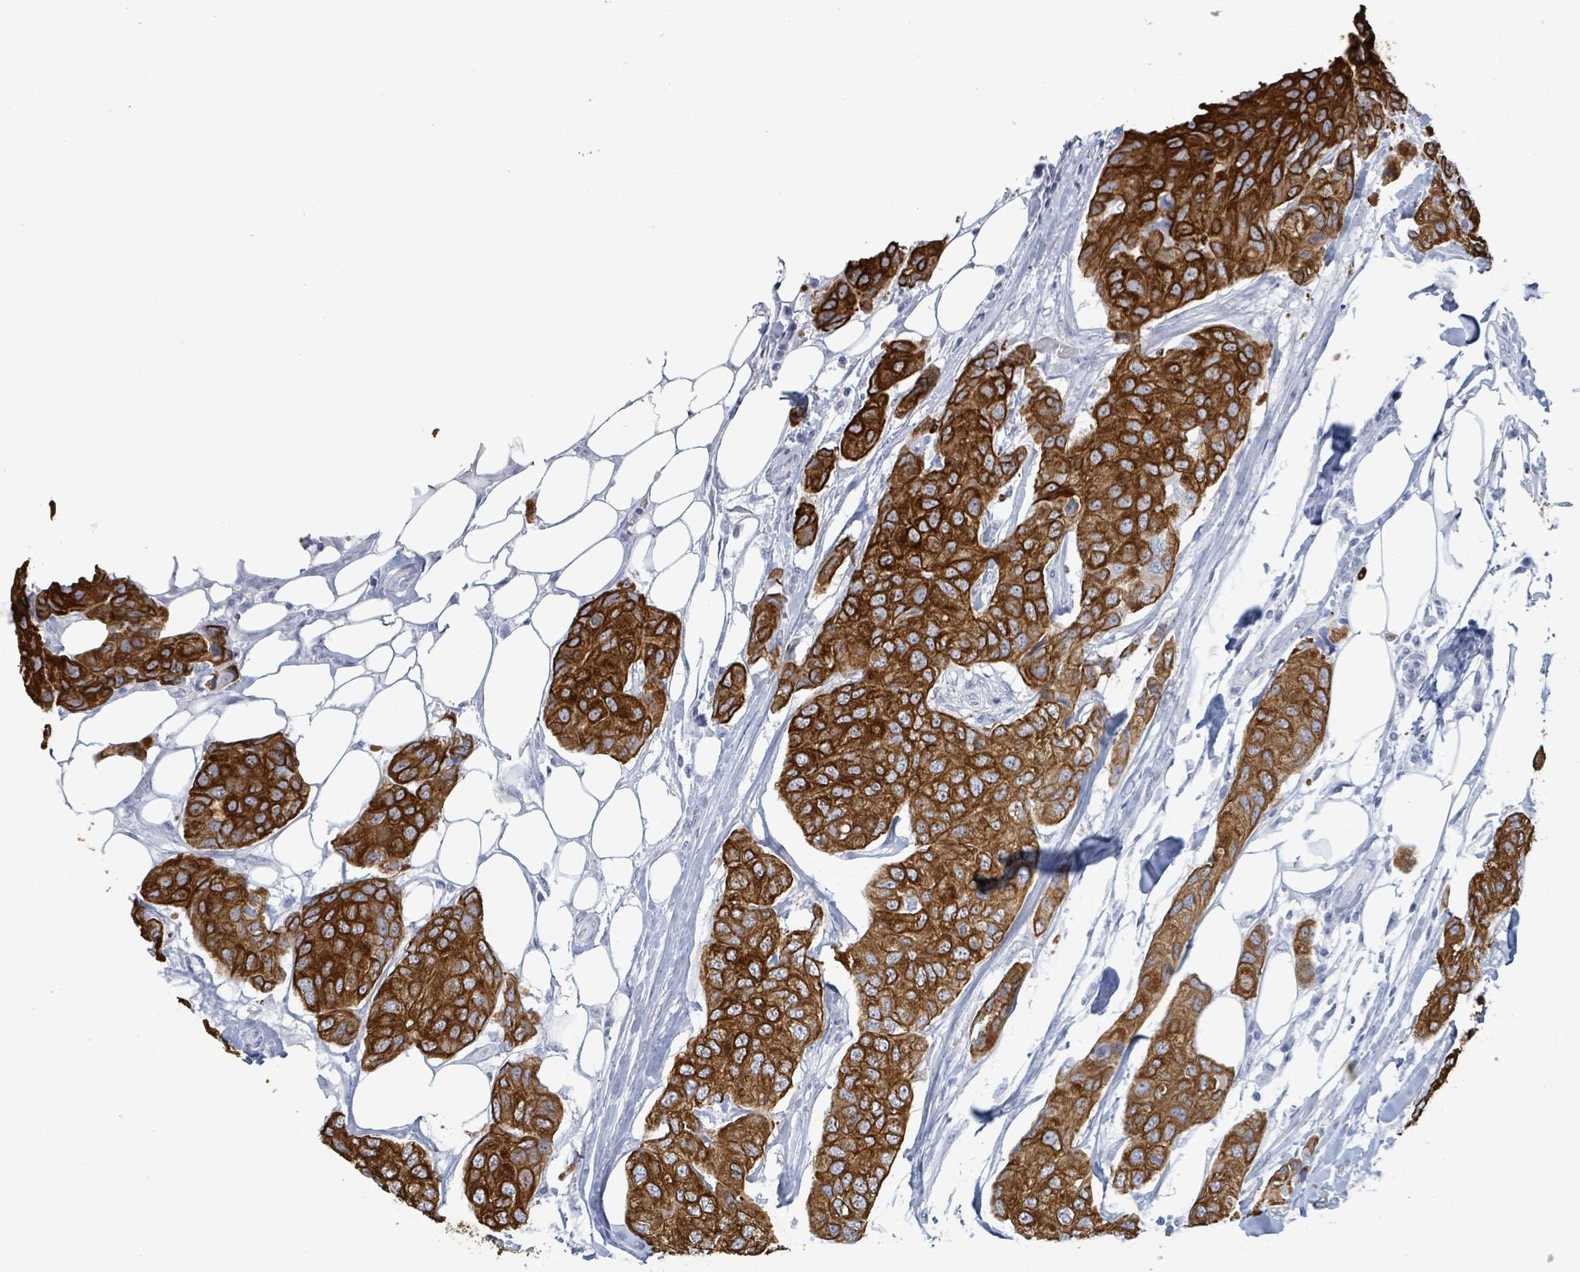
{"staining": {"intensity": "strong", "quantity": ">75%", "location": "cytoplasmic/membranous"}, "tissue": "breast cancer", "cell_type": "Tumor cells", "image_type": "cancer", "snomed": [{"axis": "morphology", "description": "Duct carcinoma"}, {"axis": "topography", "description": "Breast"}], "caption": "Immunohistochemical staining of breast cancer shows high levels of strong cytoplasmic/membranous staining in approximately >75% of tumor cells. The protein is stained brown, and the nuclei are stained in blue (DAB IHC with brightfield microscopy, high magnification).", "gene": "KRT8", "patient": {"sex": "female", "age": 80}}